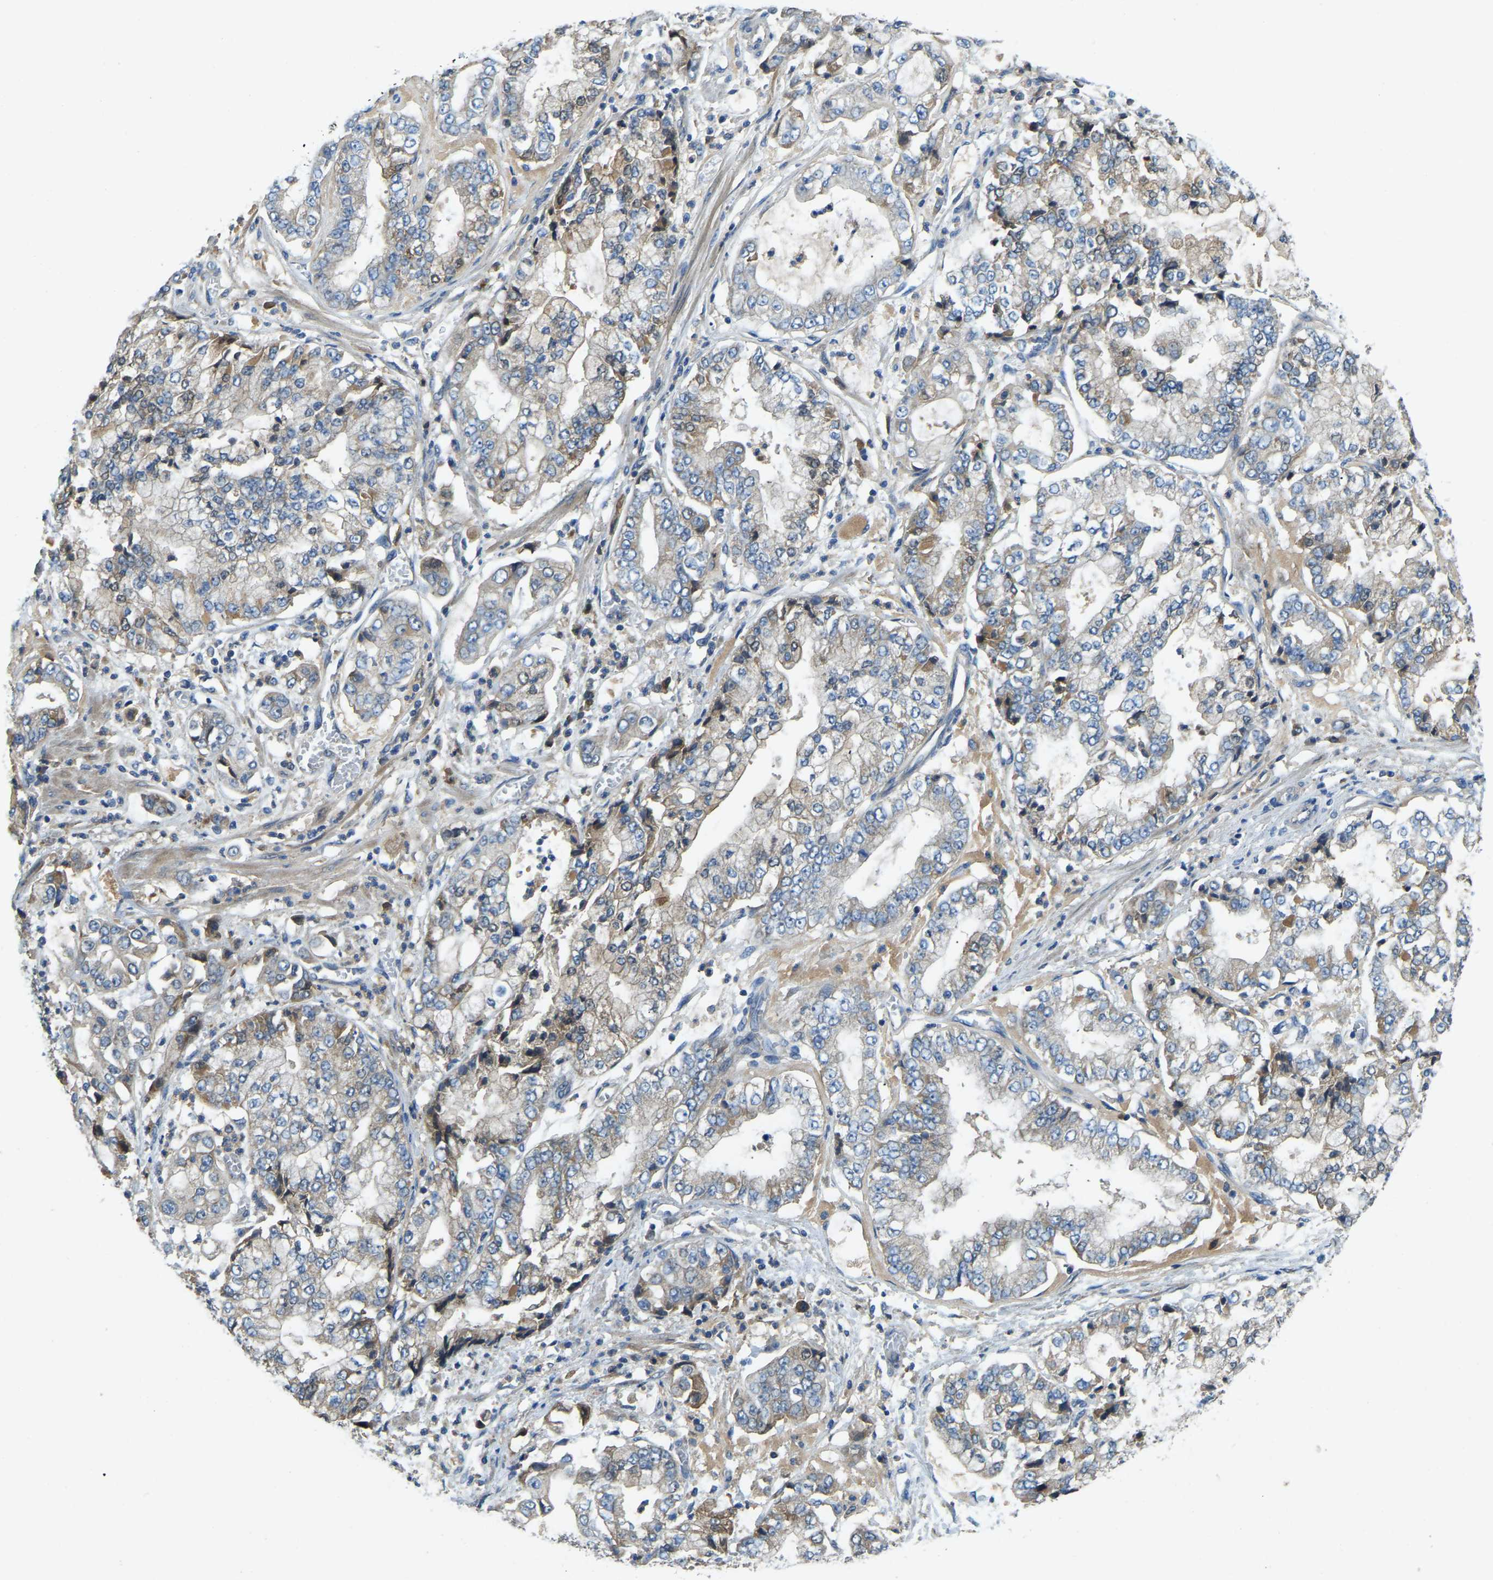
{"staining": {"intensity": "weak", "quantity": "25%-75%", "location": "cytoplasmic/membranous"}, "tissue": "stomach cancer", "cell_type": "Tumor cells", "image_type": "cancer", "snomed": [{"axis": "morphology", "description": "Adenocarcinoma, NOS"}, {"axis": "topography", "description": "Stomach"}], "caption": "A brown stain shows weak cytoplasmic/membranous positivity of a protein in human stomach cancer tumor cells.", "gene": "ATP8B1", "patient": {"sex": "male", "age": 76}}